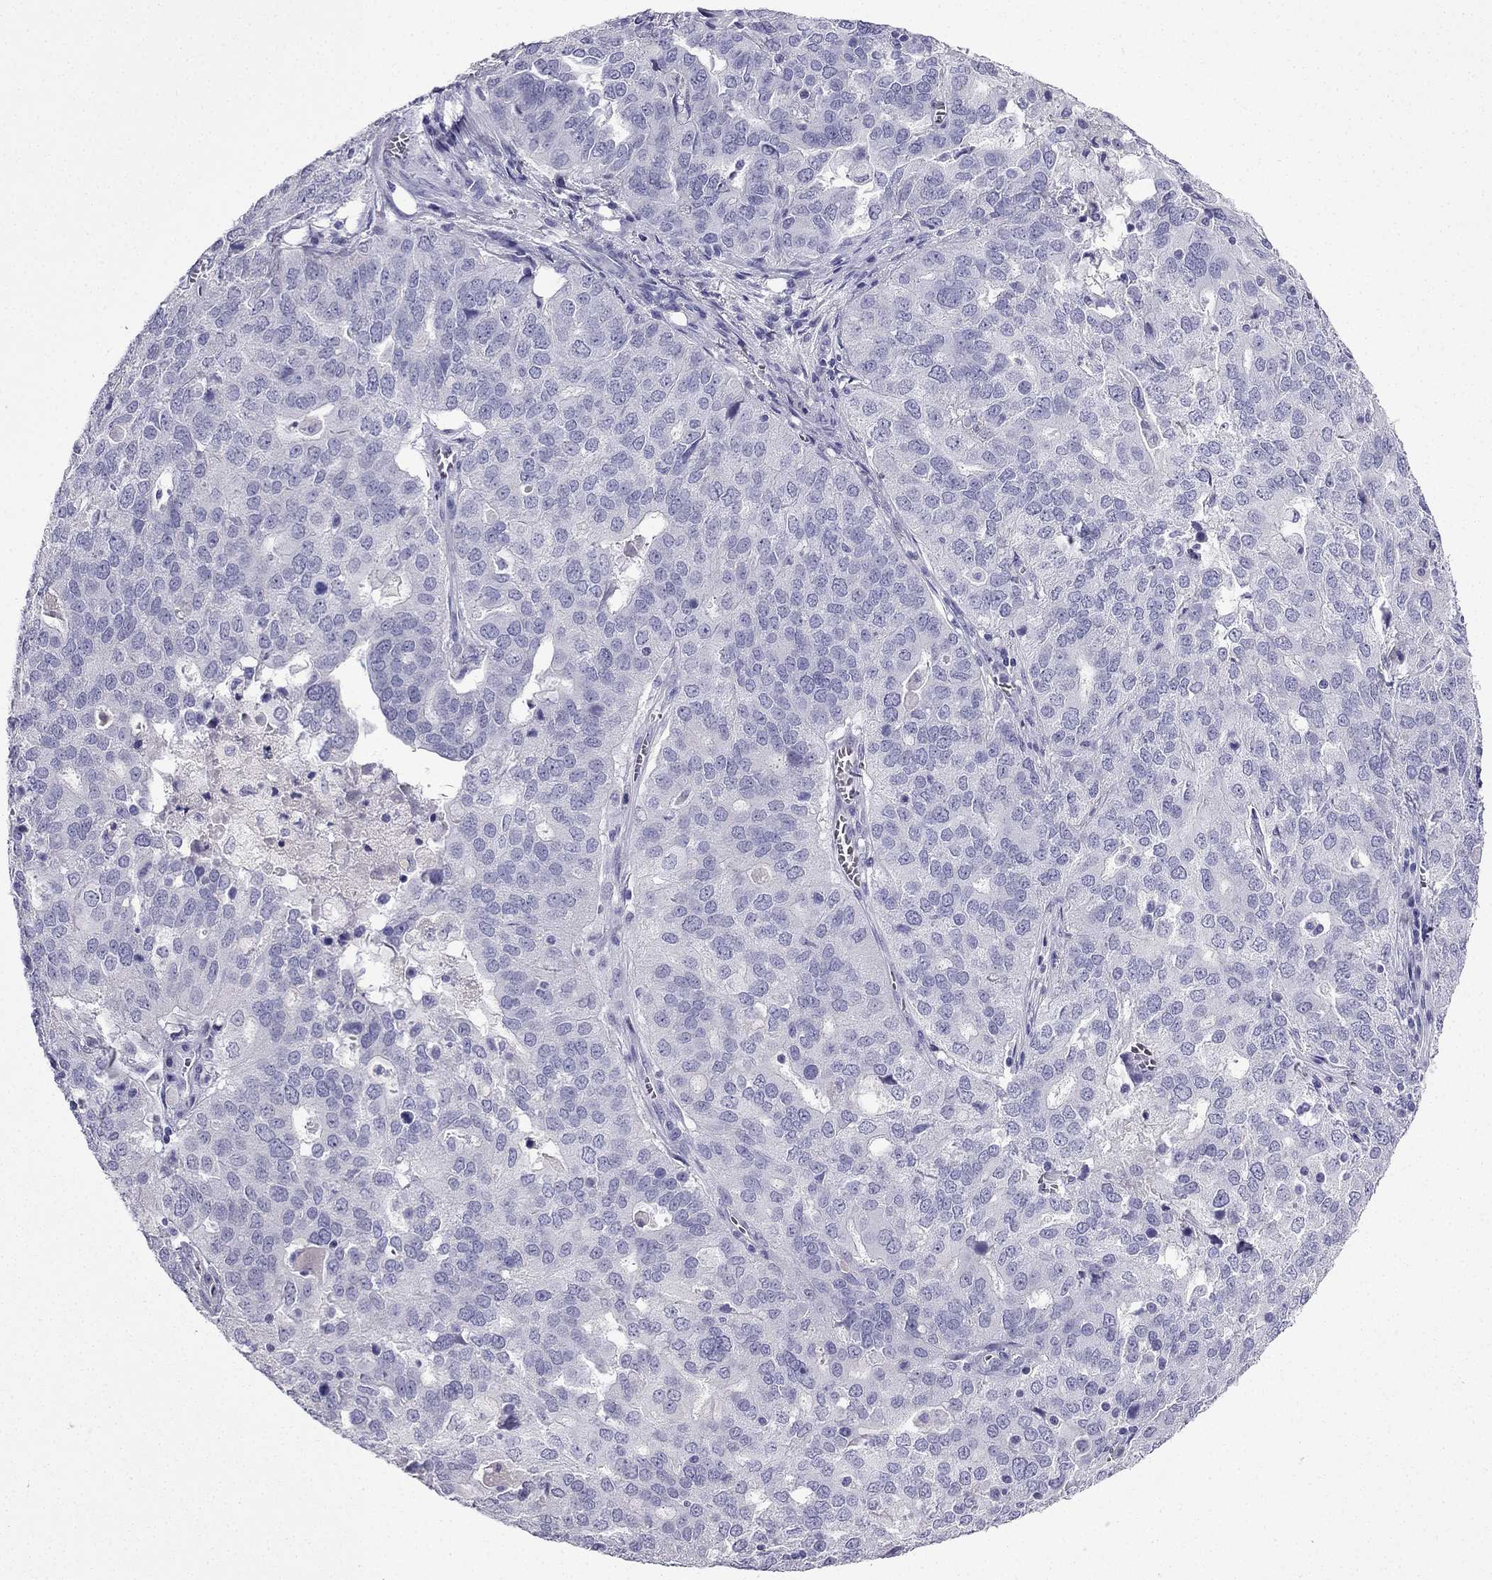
{"staining": {"intensity": "negative", "quantity": "none", "location": "none"}, "tissue": "ovarian cancer", "cell_type": "Tumor cells", "image_type": "cancer", "snomed": [{"axis": "morphology", "description": "Carcinoma, endometroid"}, {"axis": "topography", "description": "Soft tissue"}, {"axis": "topography", "description": "Ovary"}], "caption": "Immunohistochemistry micrograph of neoplastic tissue: ovarian endometroid carcinoma stained with DAB exhibits no significant protein expression in tumor cells.", "gene": "NPTX1", "patient": {"sex": "female", "age": 52}}